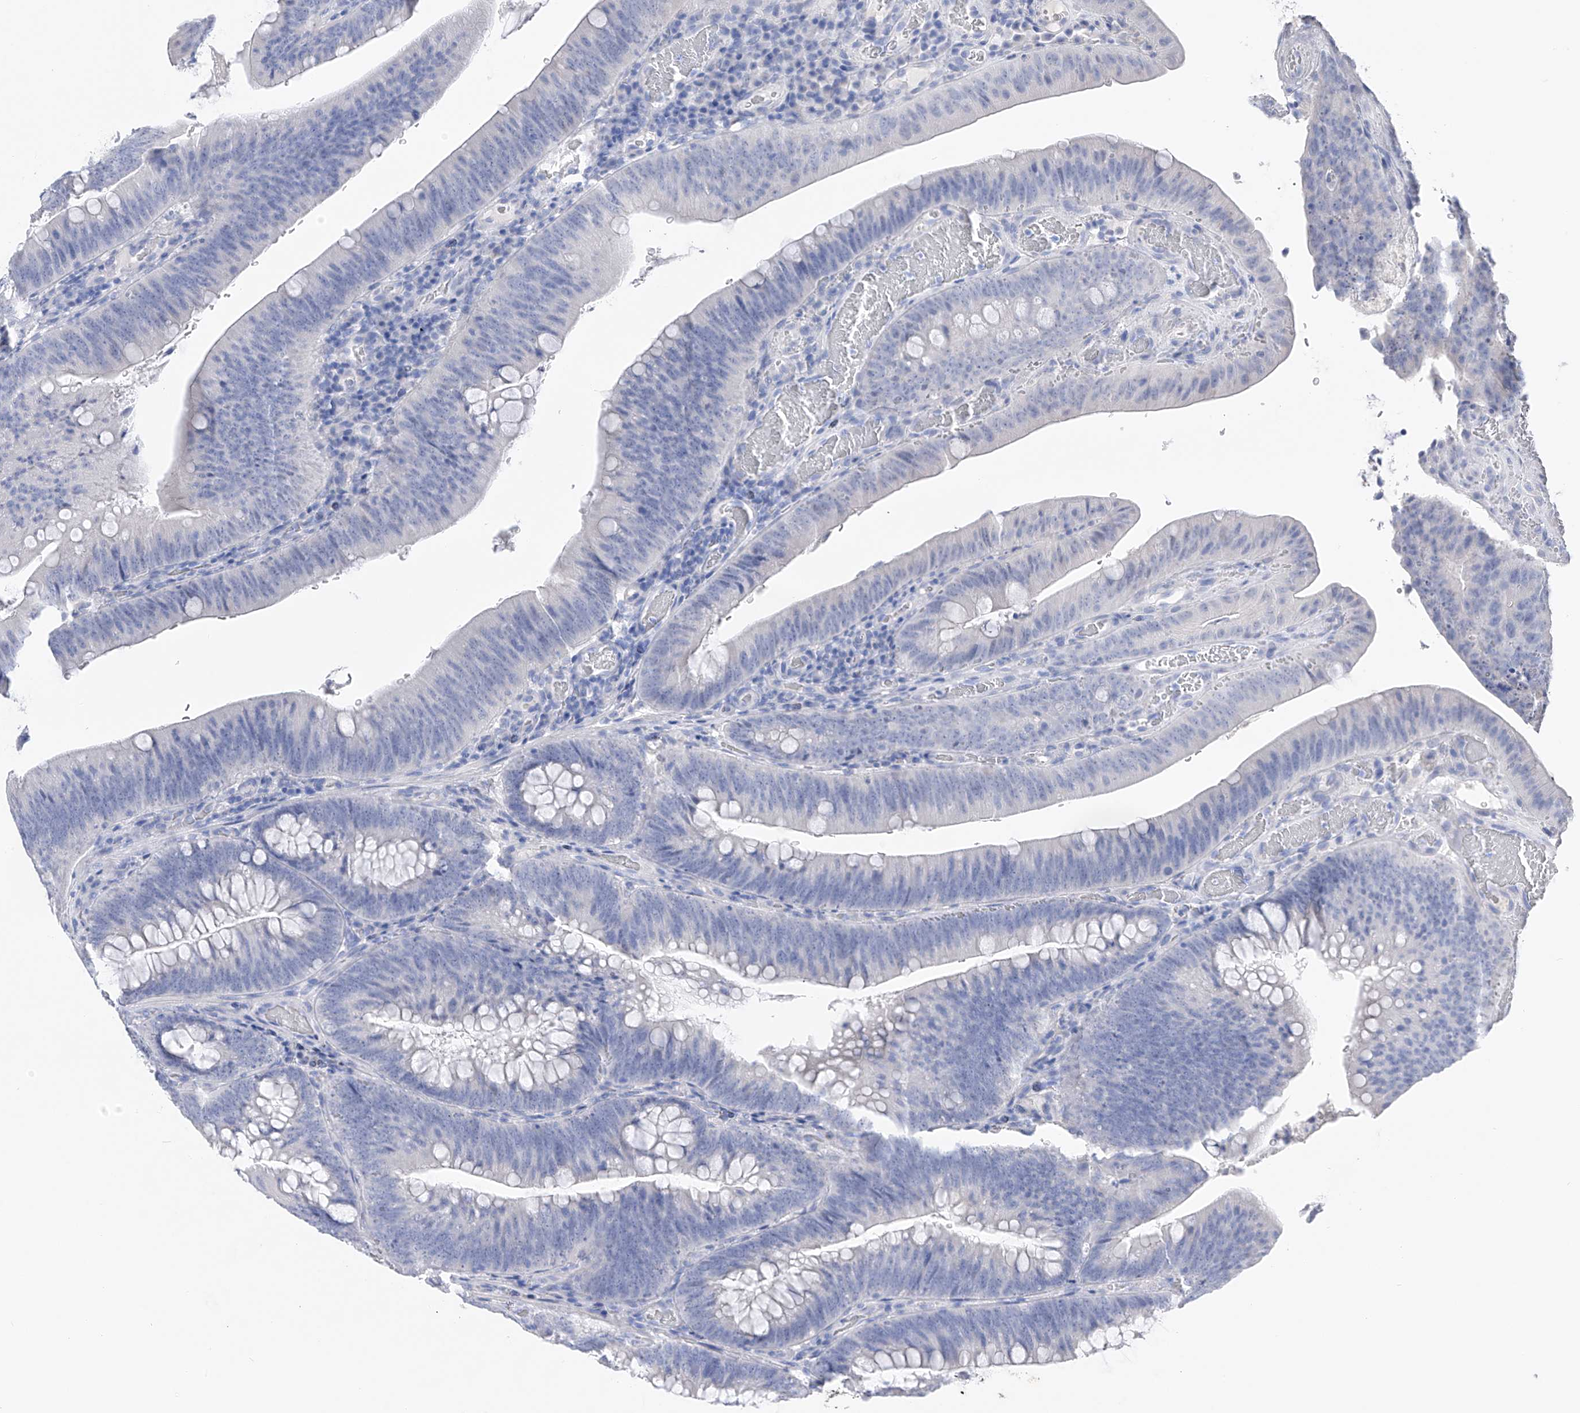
{"staining": {"intensity": "negative", "quantity": "none", "location": "none"}, "tissue": "colorectal cancer", "cell_type": "Tumor cells", "image_type": "cancer", "snomed": [{"axis": "morphology", "description": "Normal tissue, NOS"}, {"axis": "topography", "description": "Colon"}], "caption": "Tumor cells are negative for brown protein staining in colorectal cancer. (Brightfield microscopy of DAB immunohistochemistry (IHC) at high magnification).", "gene": "ADRA1A", "patient": {"sex": "female", "age": 82}}